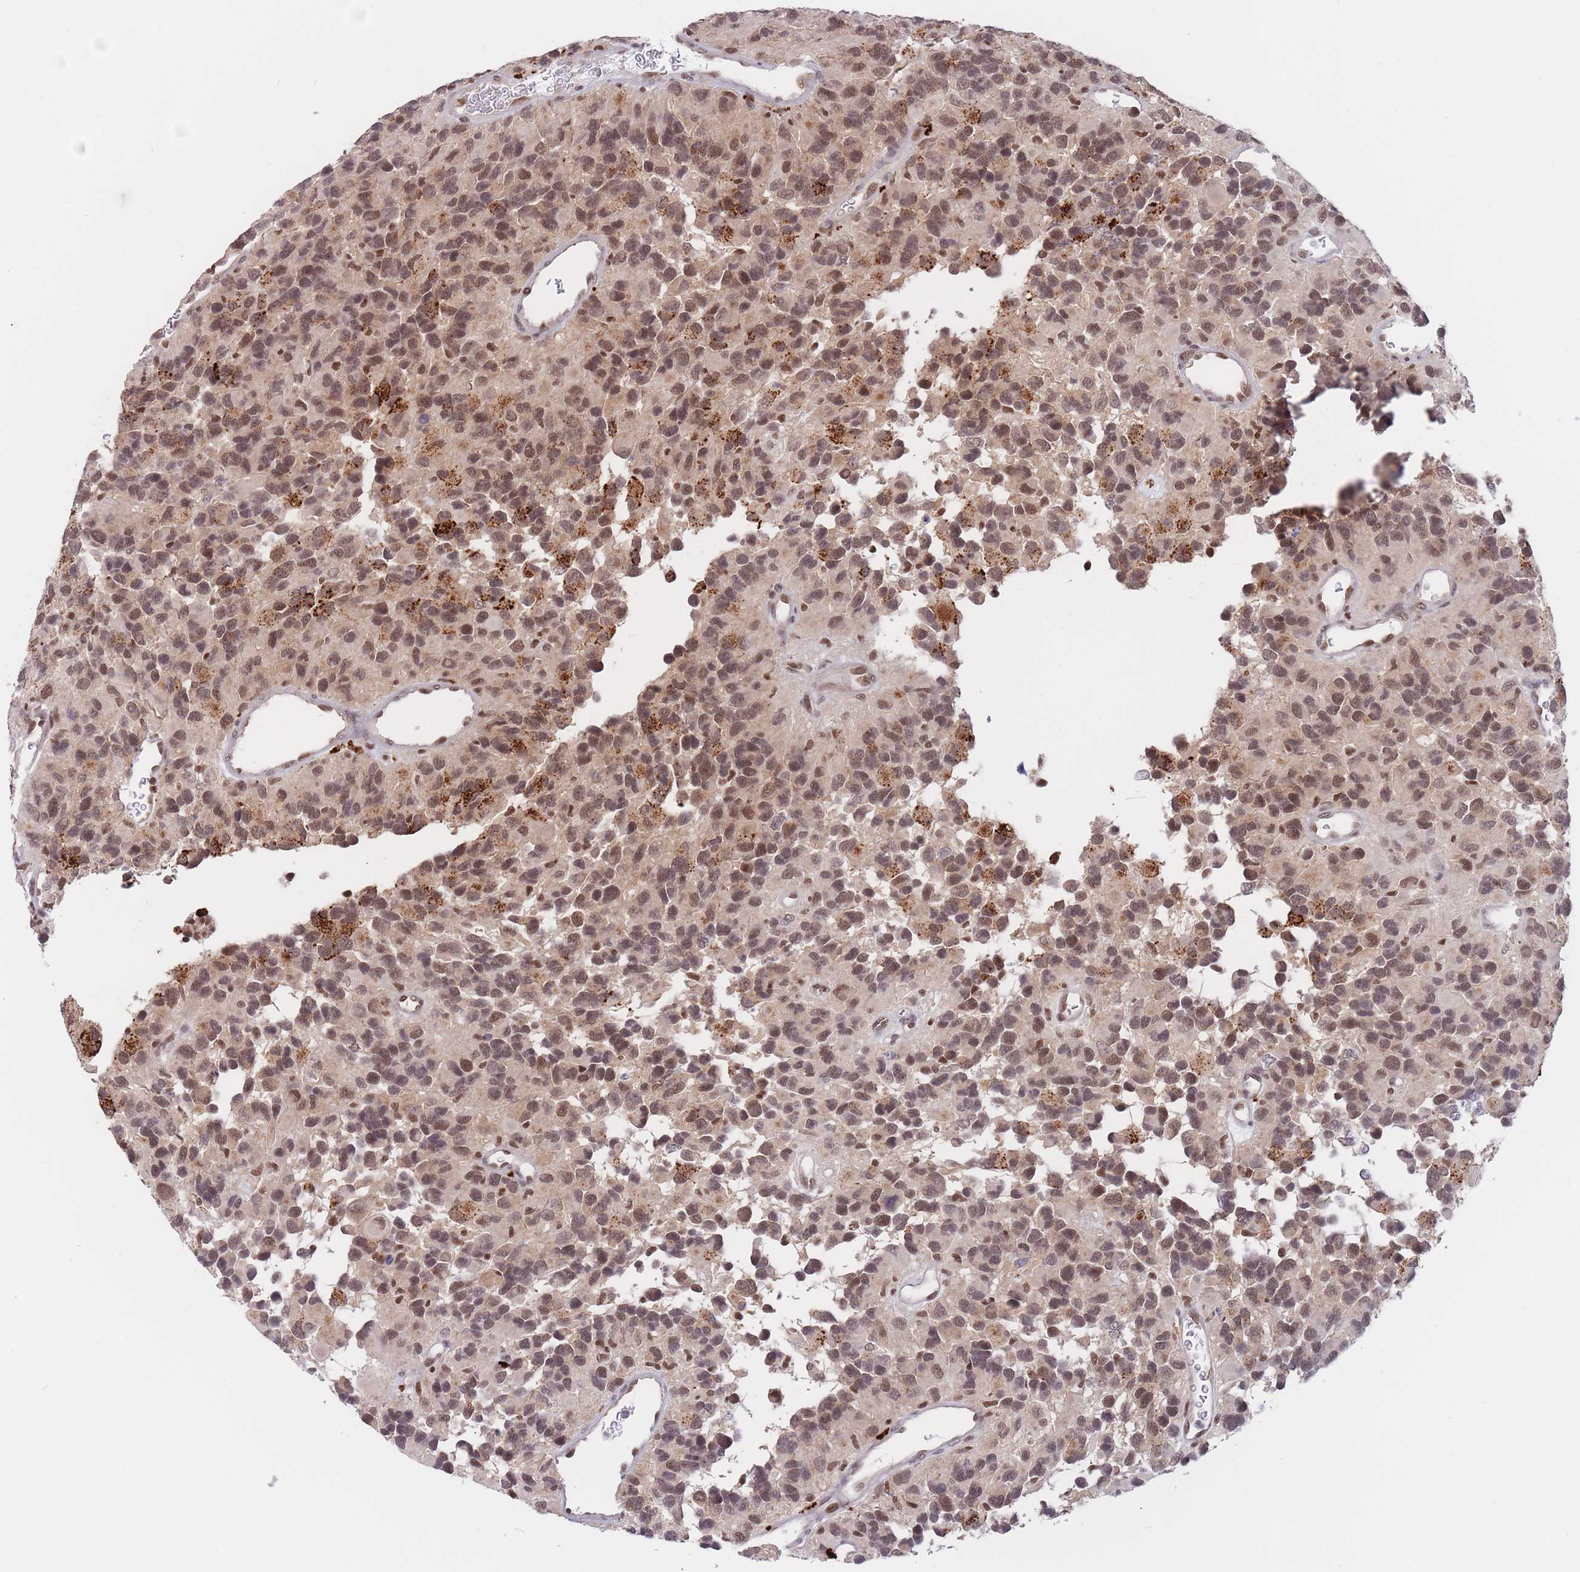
{"staining": {"intensity": "moderate", "quantity": ">75%", "location": "nuclear"}, "tissue": "glioma", "cell_type": "Tumor cells", "image_type": "cancer", "snomed": [{"axis": "morphology", "description": "Glioma, malignant, High grade"}, {"axis": "topography", "description": "Brain"}], "caption": "Immunohistochemical staining of malignant high-grade glioma exhibits medium levels of moderate nuclear staining in about >75% of tumor cells.", "gene": "SMAD9", "patient": {"sex": "male", "age": 77}}